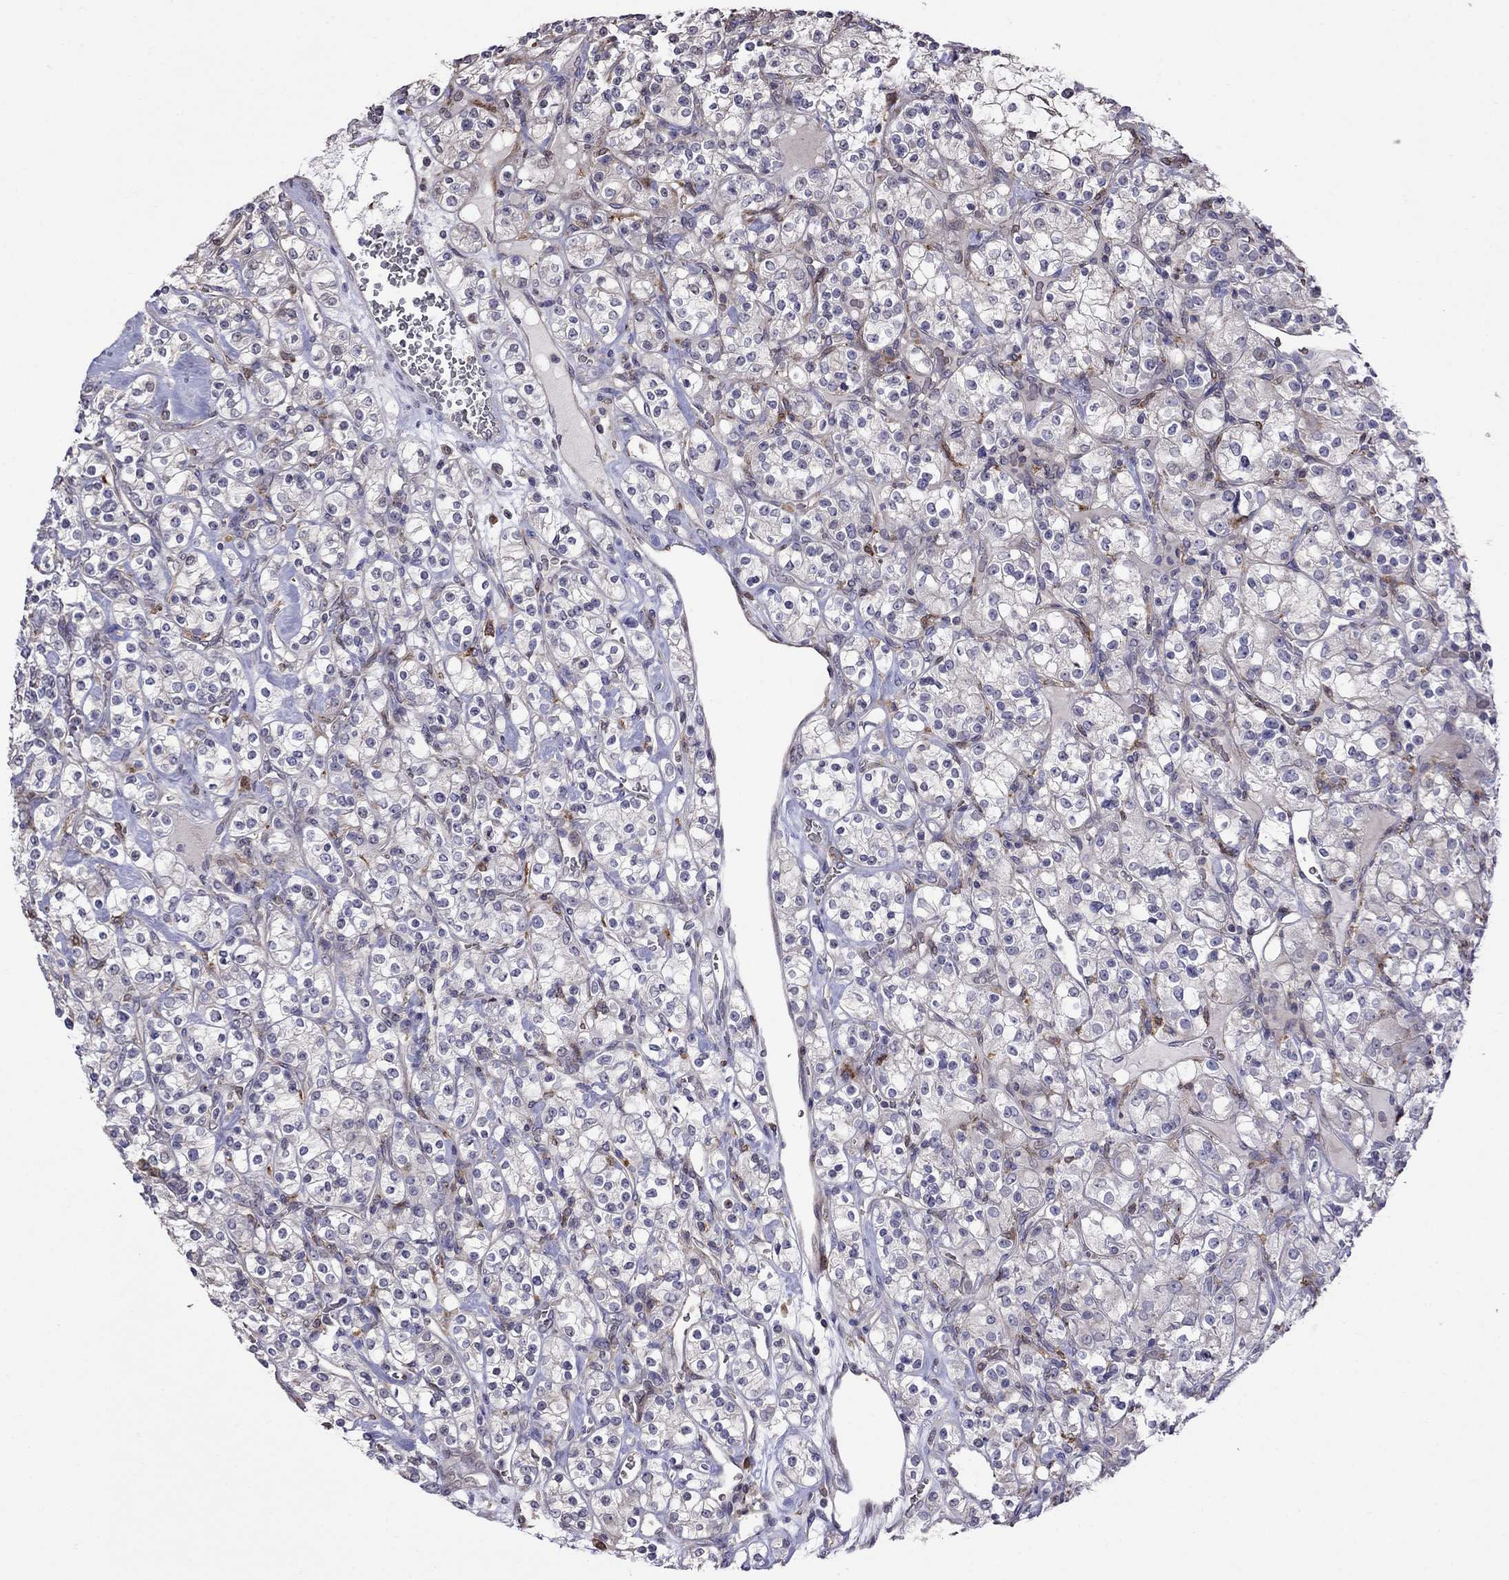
{"staining": {"intensity": "negative", "quantity": "none", "location": "none"}, "tissue": "renal cancer", "cell_type": "Tumor cells", "image_type": "cancer", "snomed": [{"axis": "morphology", "description": "Adenocarcinoma, NOS"}, {"axis": "topography", "description": "Kidney"}], "caption": "Immunohistochemistry of human renal cancer shows no positivity in tumor cells.", "gene": "ADAM28", "patient": {"sex": "male", "age": 77}}